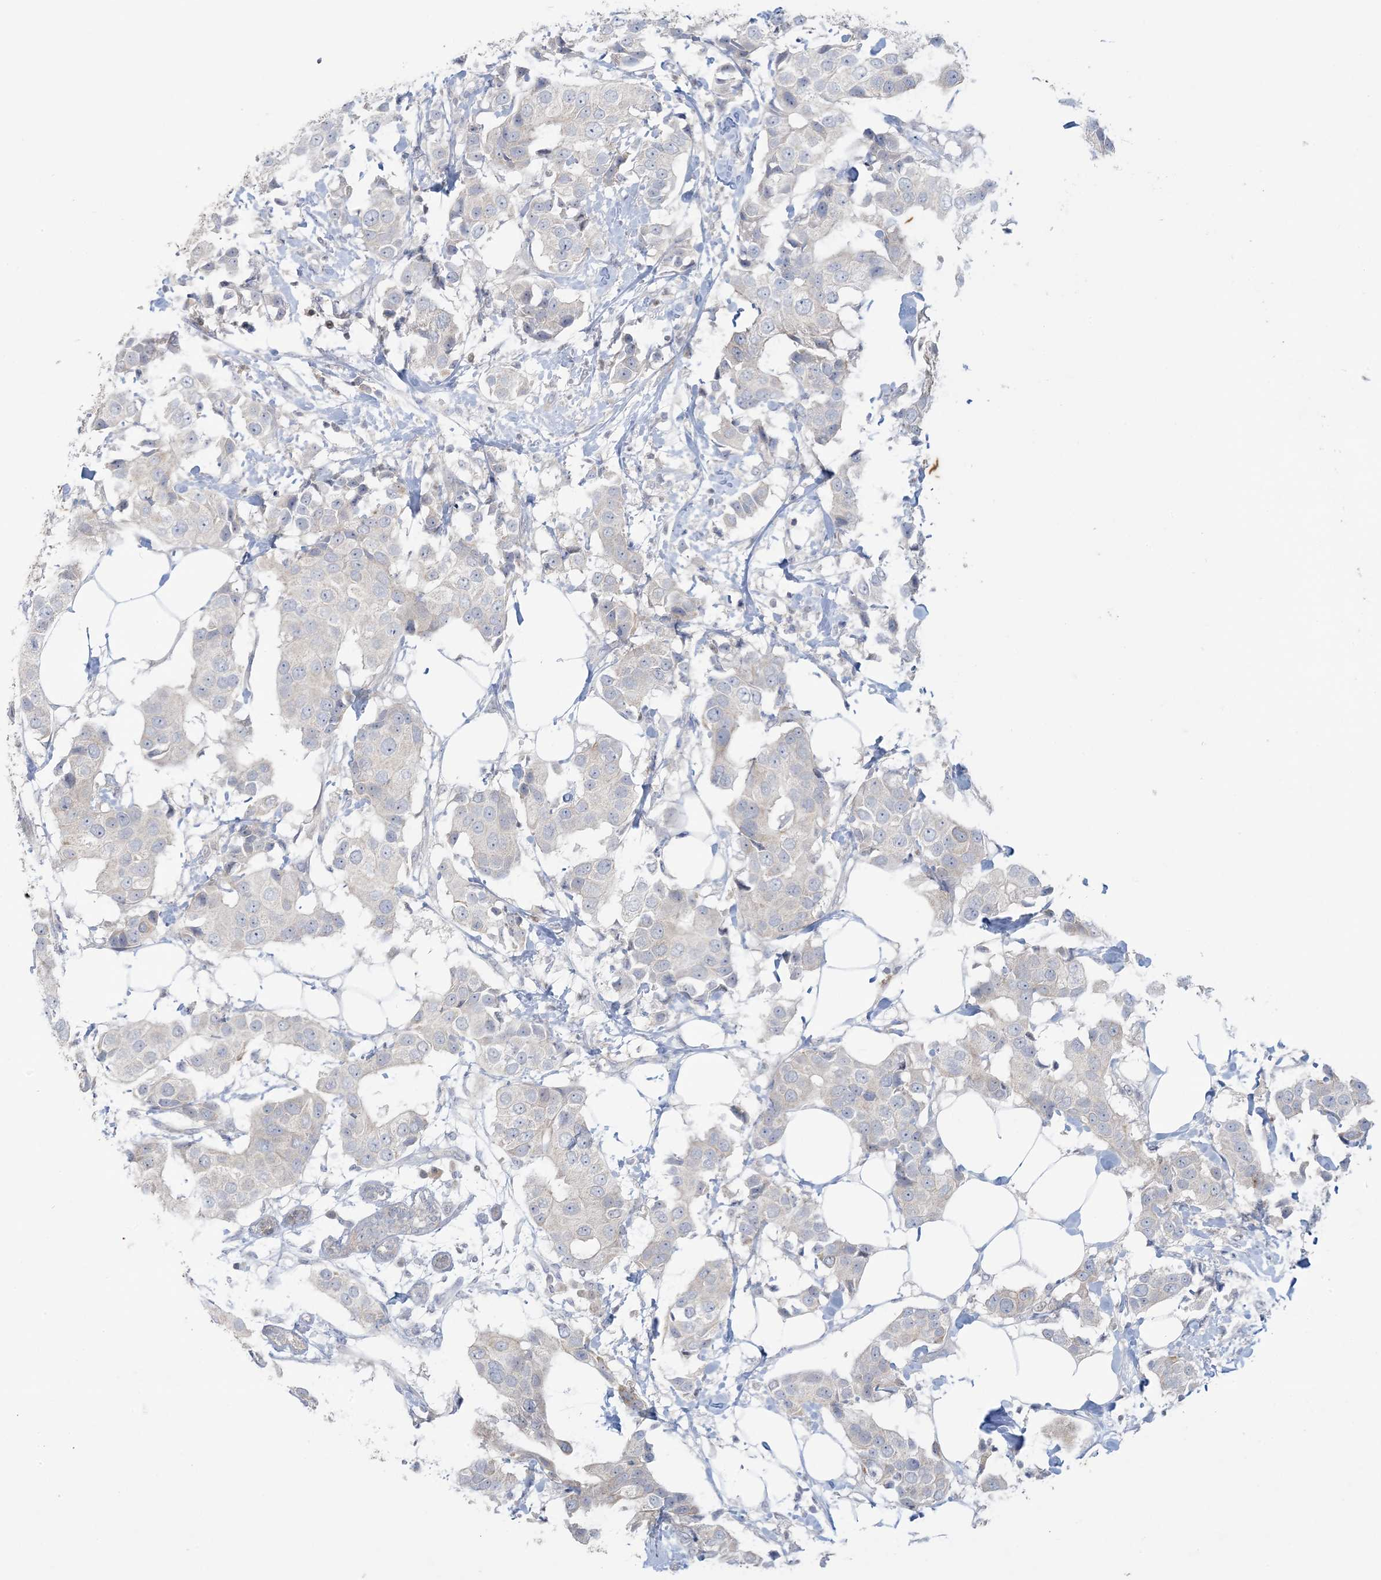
{"staining": {"intensity": "negative", "quantity": "none", "location": "none"}, "tissue": "breast cancer", "cell_type": "Tumor cells", "image_type": "cancer", "snomed": [{"axis": "morphology", "description": "Normal tissue, NOS"}, {"axis": "morphology", "description": "Duct carcinoma"}, {"axis": "topography", "description": "Breast"}], "caption": "DAB (3,3'-diaminobenzidine) immunohistochemical staining of human breast cancer demonstrates no significant expression in tumor cells.", "gene": "KIF3A", "patient": {"sex": "female", "age": 39}}